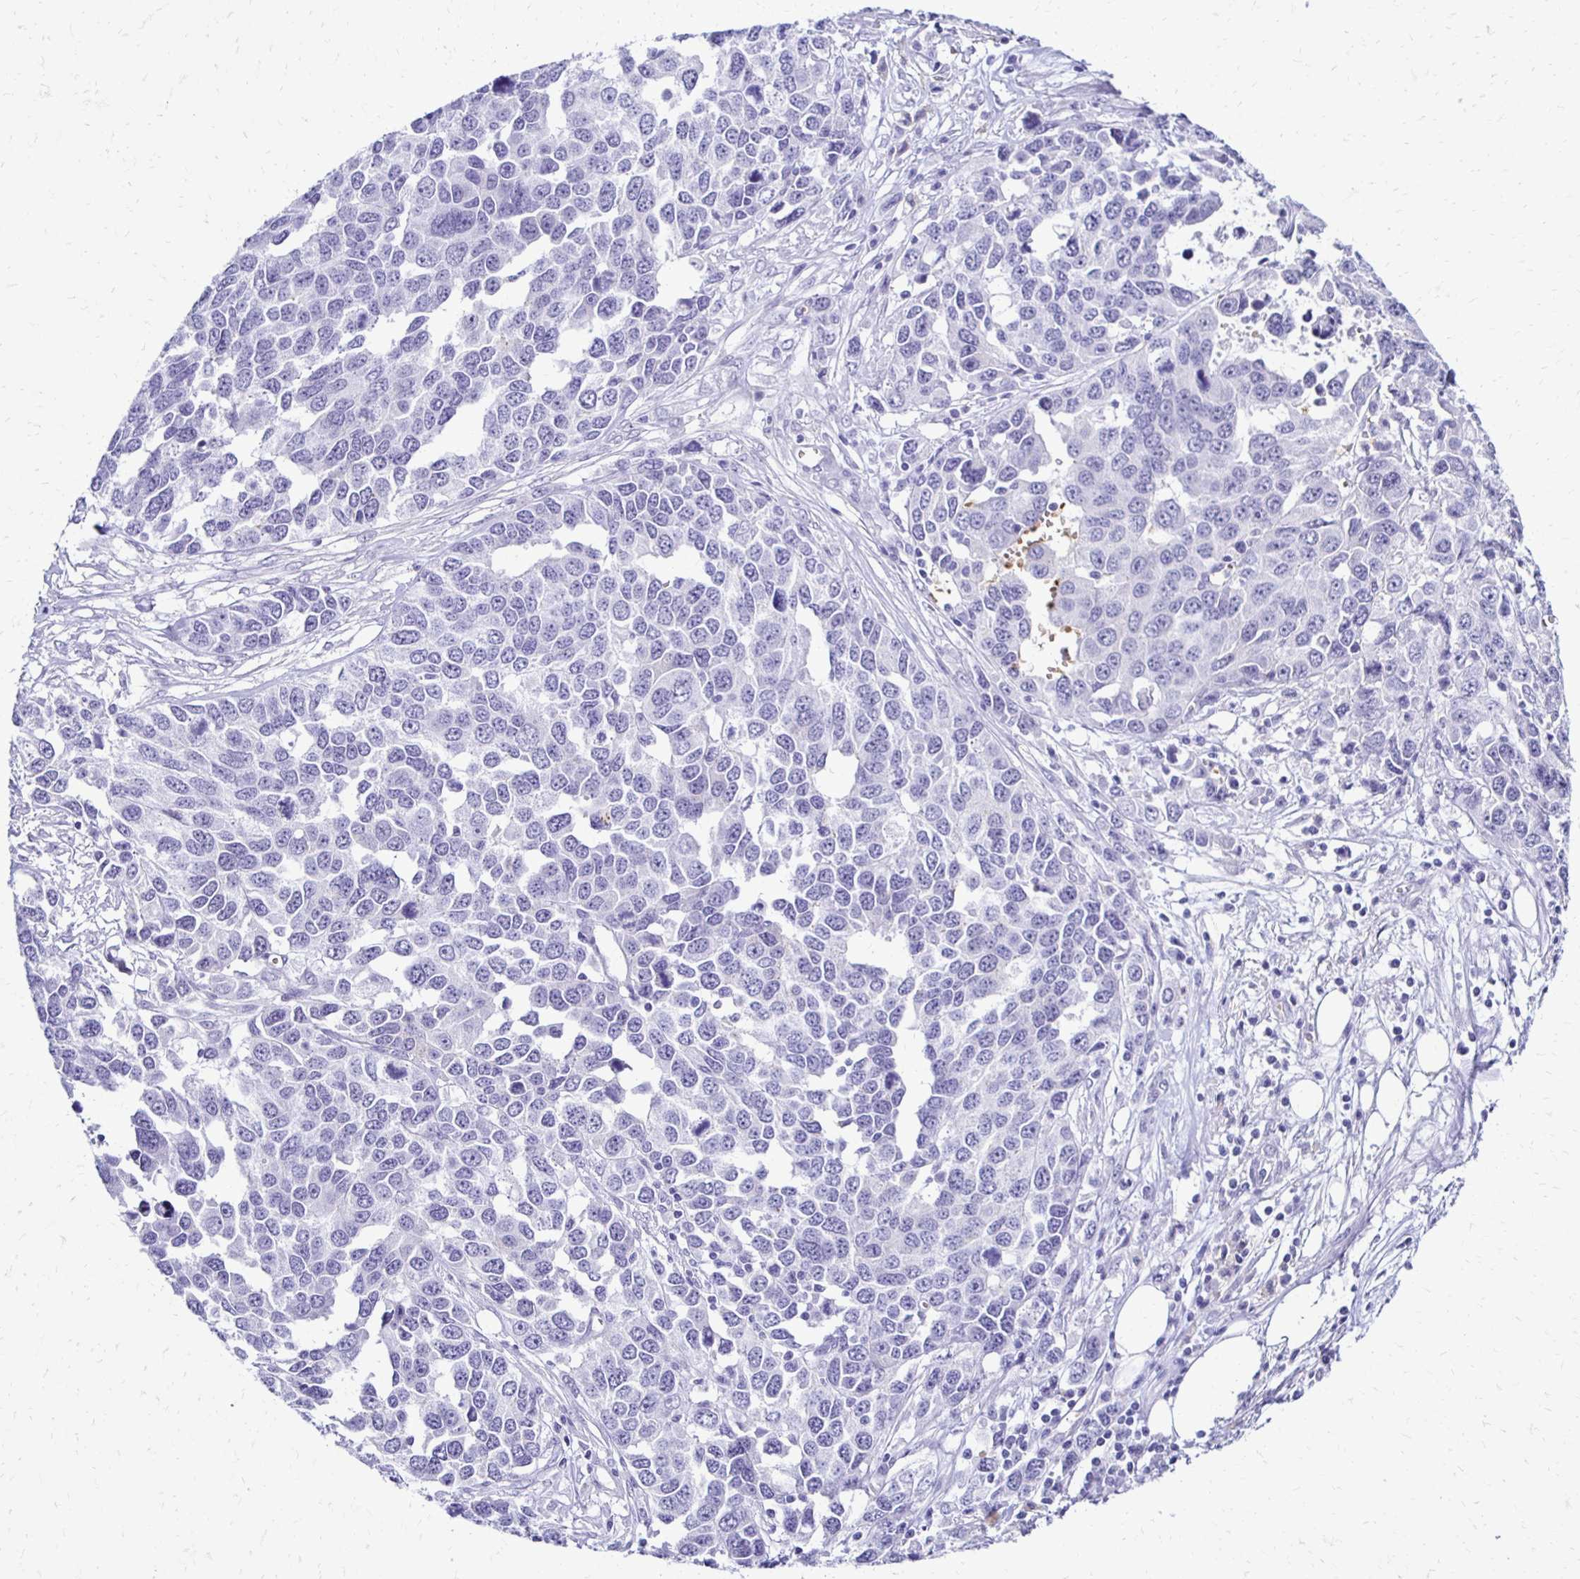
{"staining": {"intensity": "negative", "quantity": "none", "location": "none"}, "tissue": "ovarian cancer", "cell_type": "Tumor cells", "image_type": "cancer", "snomed": [{"axis": "morphology", "description": "Cystadenocarcinoma, serous, NOS"}, {"axis": "topography", "description": "Ovary"}], "caption": "Protein analysis of ovarian cancer shows no significant positivity in tumor cells.", "gene": "RHBDL3", "patient": {"sex": "female", "age": 76}}